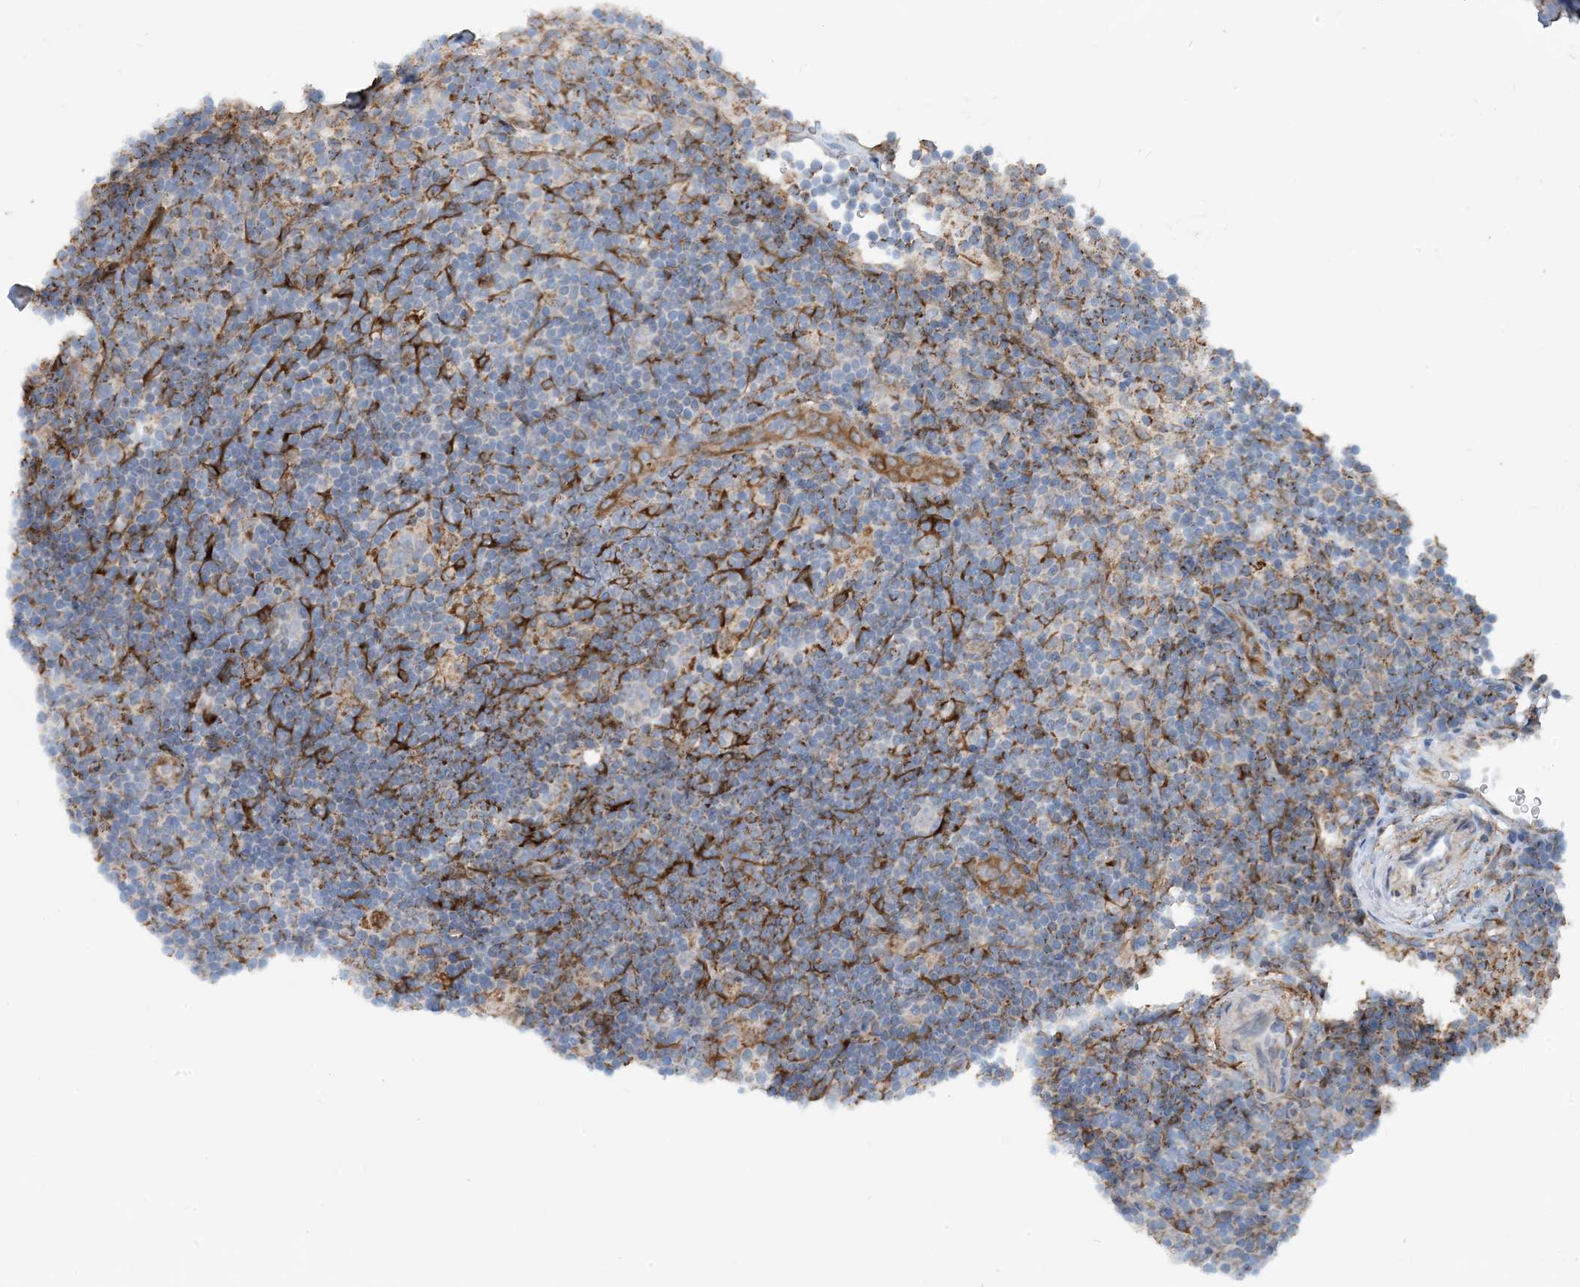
{"staining": {"intensity": "negative", "quantity": "none", "location": "none"}, "tissue": "lymphoma", "cell_type": "Tumor cells", "image_type": "cancer", "snomed": [{"axis": "morphology", "description": "Hodgkin's disease, NOS"}, {"axis": "topography", "description": "Lymph node"}], "caption": "The image demonstrates no staining of tumor cells in Hodgkin's disease.", "gene": "EIF2A", "patient": {"sex": "female", "age": 57}}